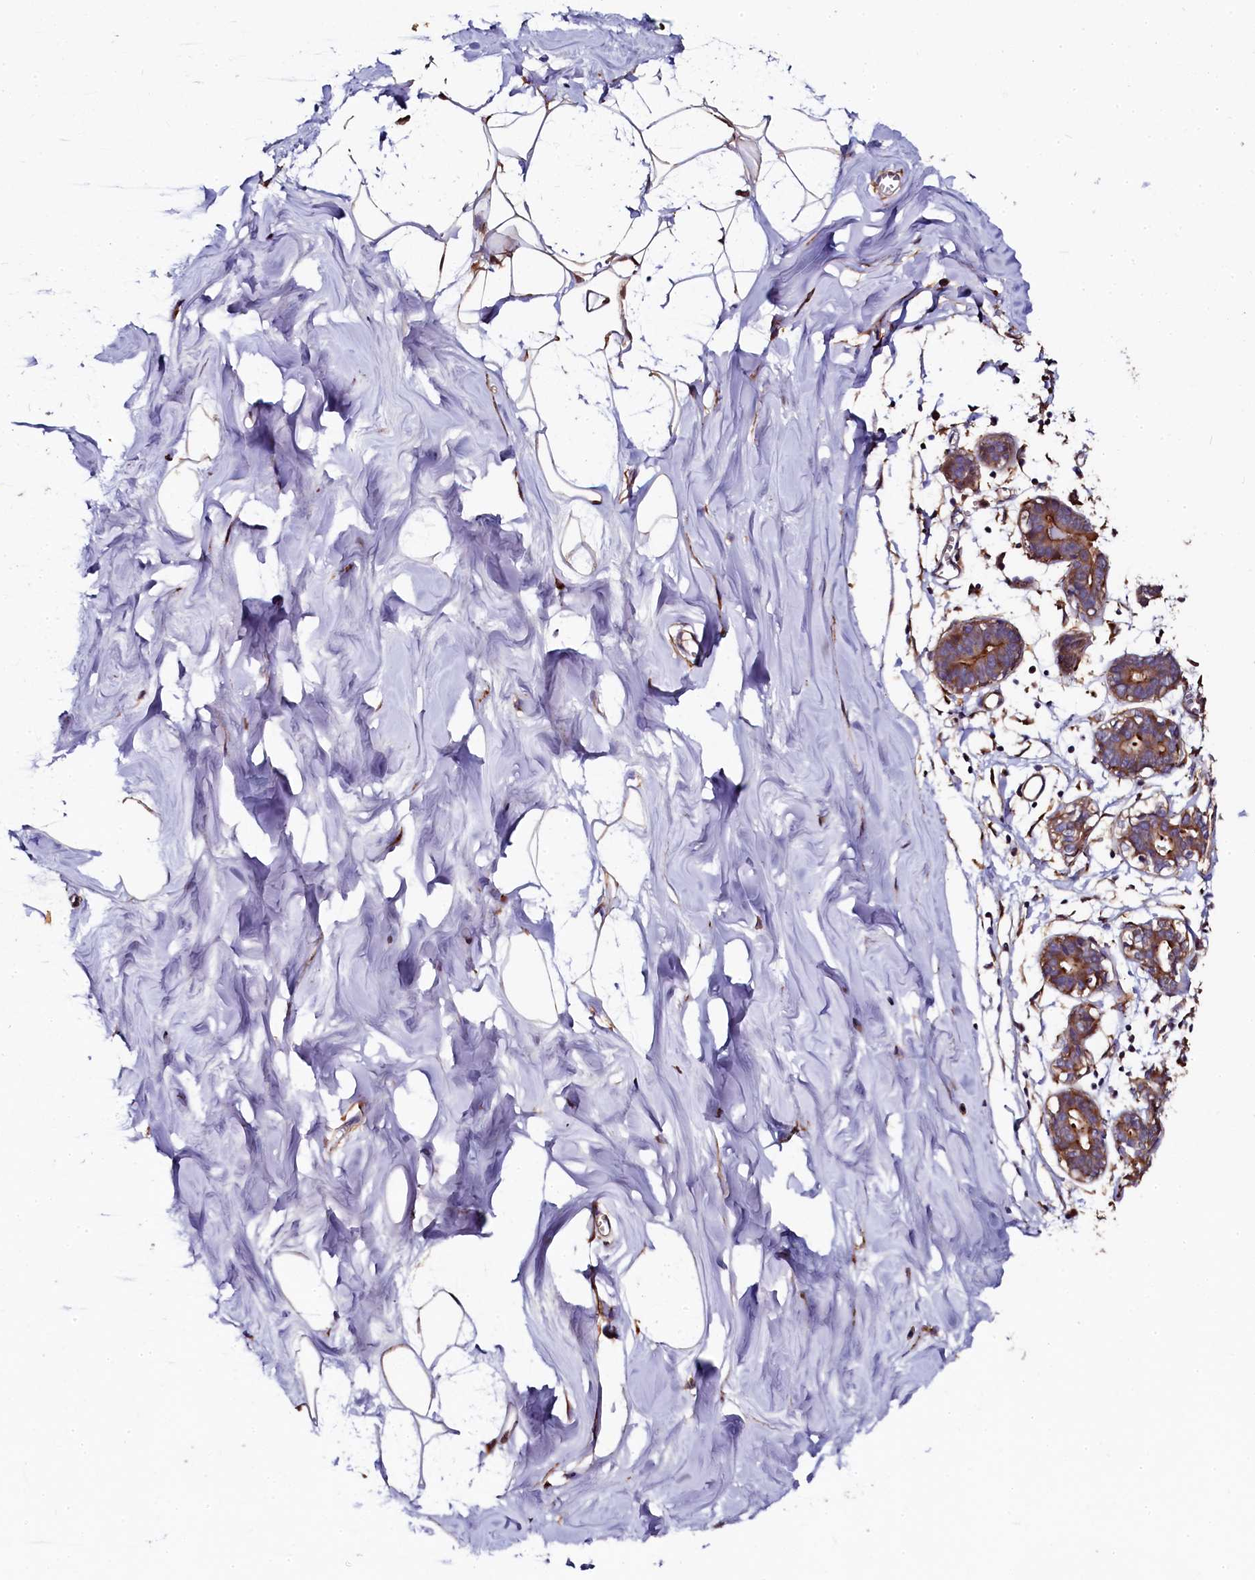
{"staining": {"intensity": "negative", "quantity": "none", "location": "none"}, "tissue": "breast", "cell_type": "Adipocytes", "image_type": "normal", "snomed": [{"axis": "morphology", "description": "Normal tissue, NOS"}, {"axis": "topography", "description": "Breast"}], "caption": "Immunohistochemical staining of benign breast displays no significant expression in adipocytes.", "gene": "APPL2", "patient": {"sex": "female", "age": 27}}